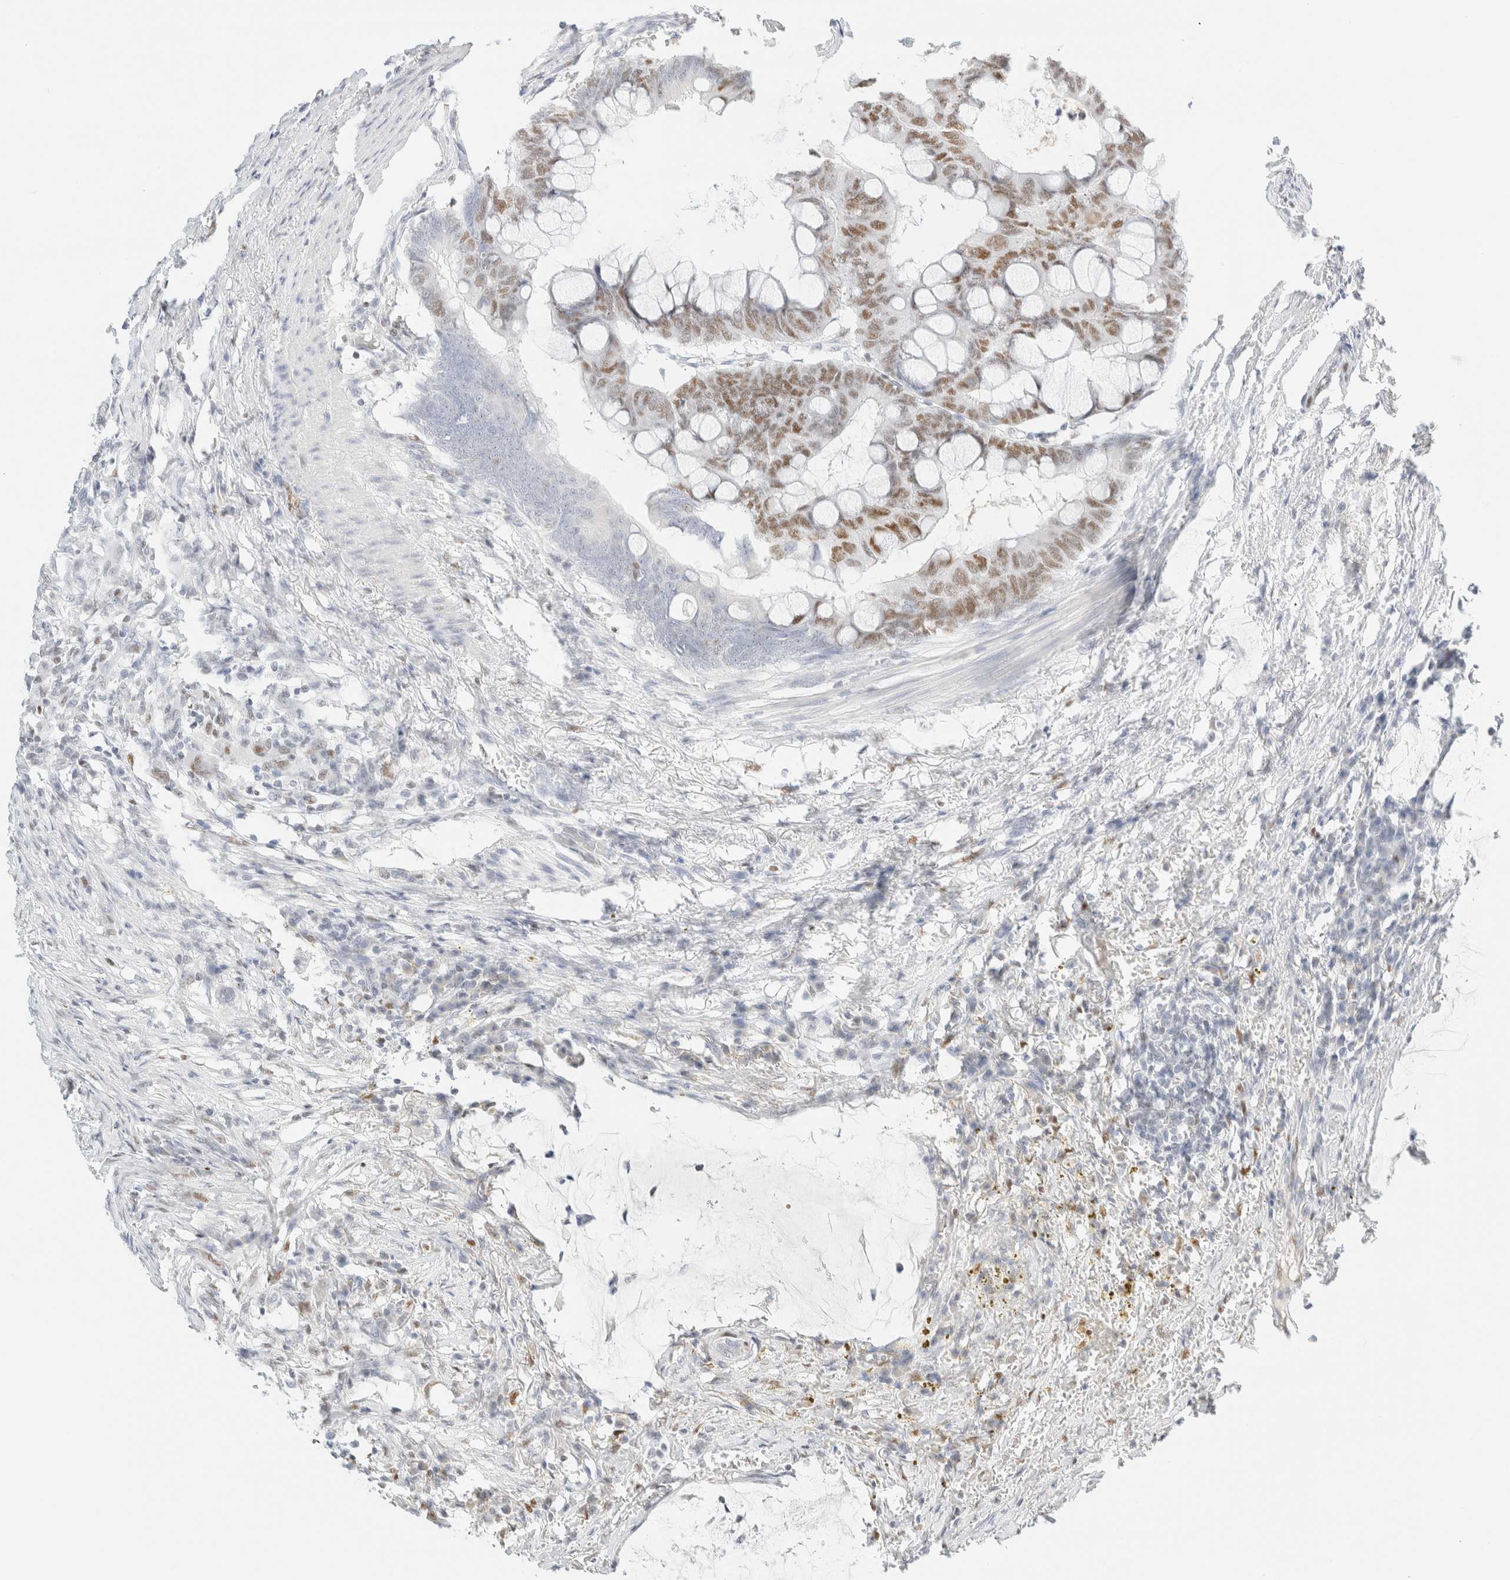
{"staining": {"intensity": "moderate", "quantity": "<25%", "location": "nuclear"}, "tissue": "colorectal cancer", "cell_type": "Tumor cells", "image_type": "cancer", "snomed": [{"axis": "morphology", "description": "Normal tissue, NOS"}, {"axis": "morphology", "description": "Adenocarcinoma, NOS"}, {"axis": "topography", "description": "Rectum"}, {"axis": "topography", "description": "Peripheral nerve tissue"}], "caption": "The immunohistochemical stain labels moderate nuclear positivity in tumor cells of colorectal cancer (adenocarcinoma) tissue.", "gene": "DDB2", "patient": {"sex": "male", "age": 92}}